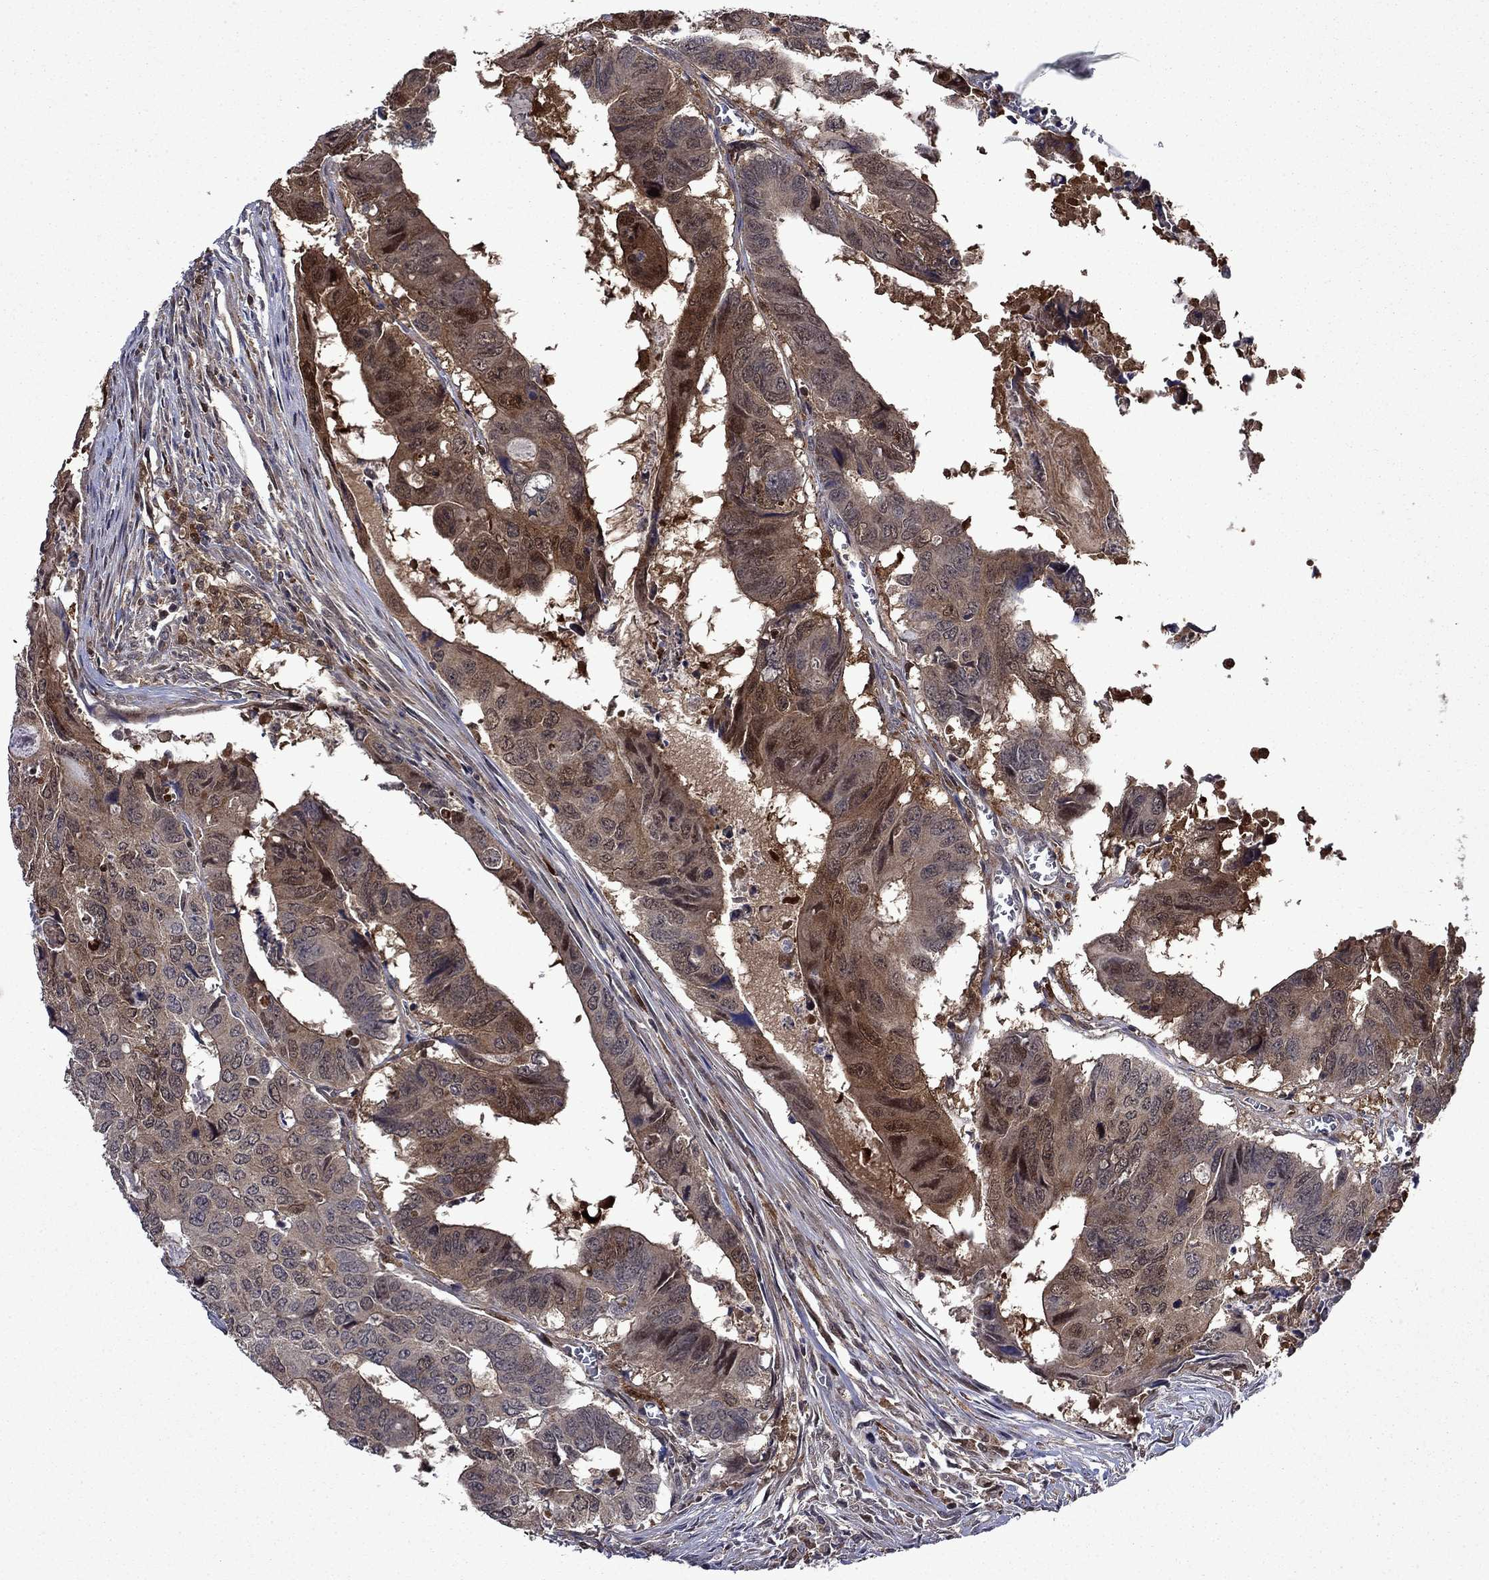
{"staining": {"intensity": "moderate", "quantity": "25%-75%", "location": "cytoplasmic/membranous"}, "tissue": "colorectal cancer", "cell_type": "Tumor cells", "image_type": "cancer", "snomed": [{"axis": "morphology", "description": "Adenocarcinoma, NOS"}, {"axis": "topography", "description": "Colon"}], "caption": "Moderate cytoplasmic/membranous positivity for a protein is seen in approximately 25%-75% of tumor cells of adenocarcinoma (colorectal) using immunohistochemistry (IHC).", "gene": "TPMT", "patient": {"sex": "male", "age": 79}}